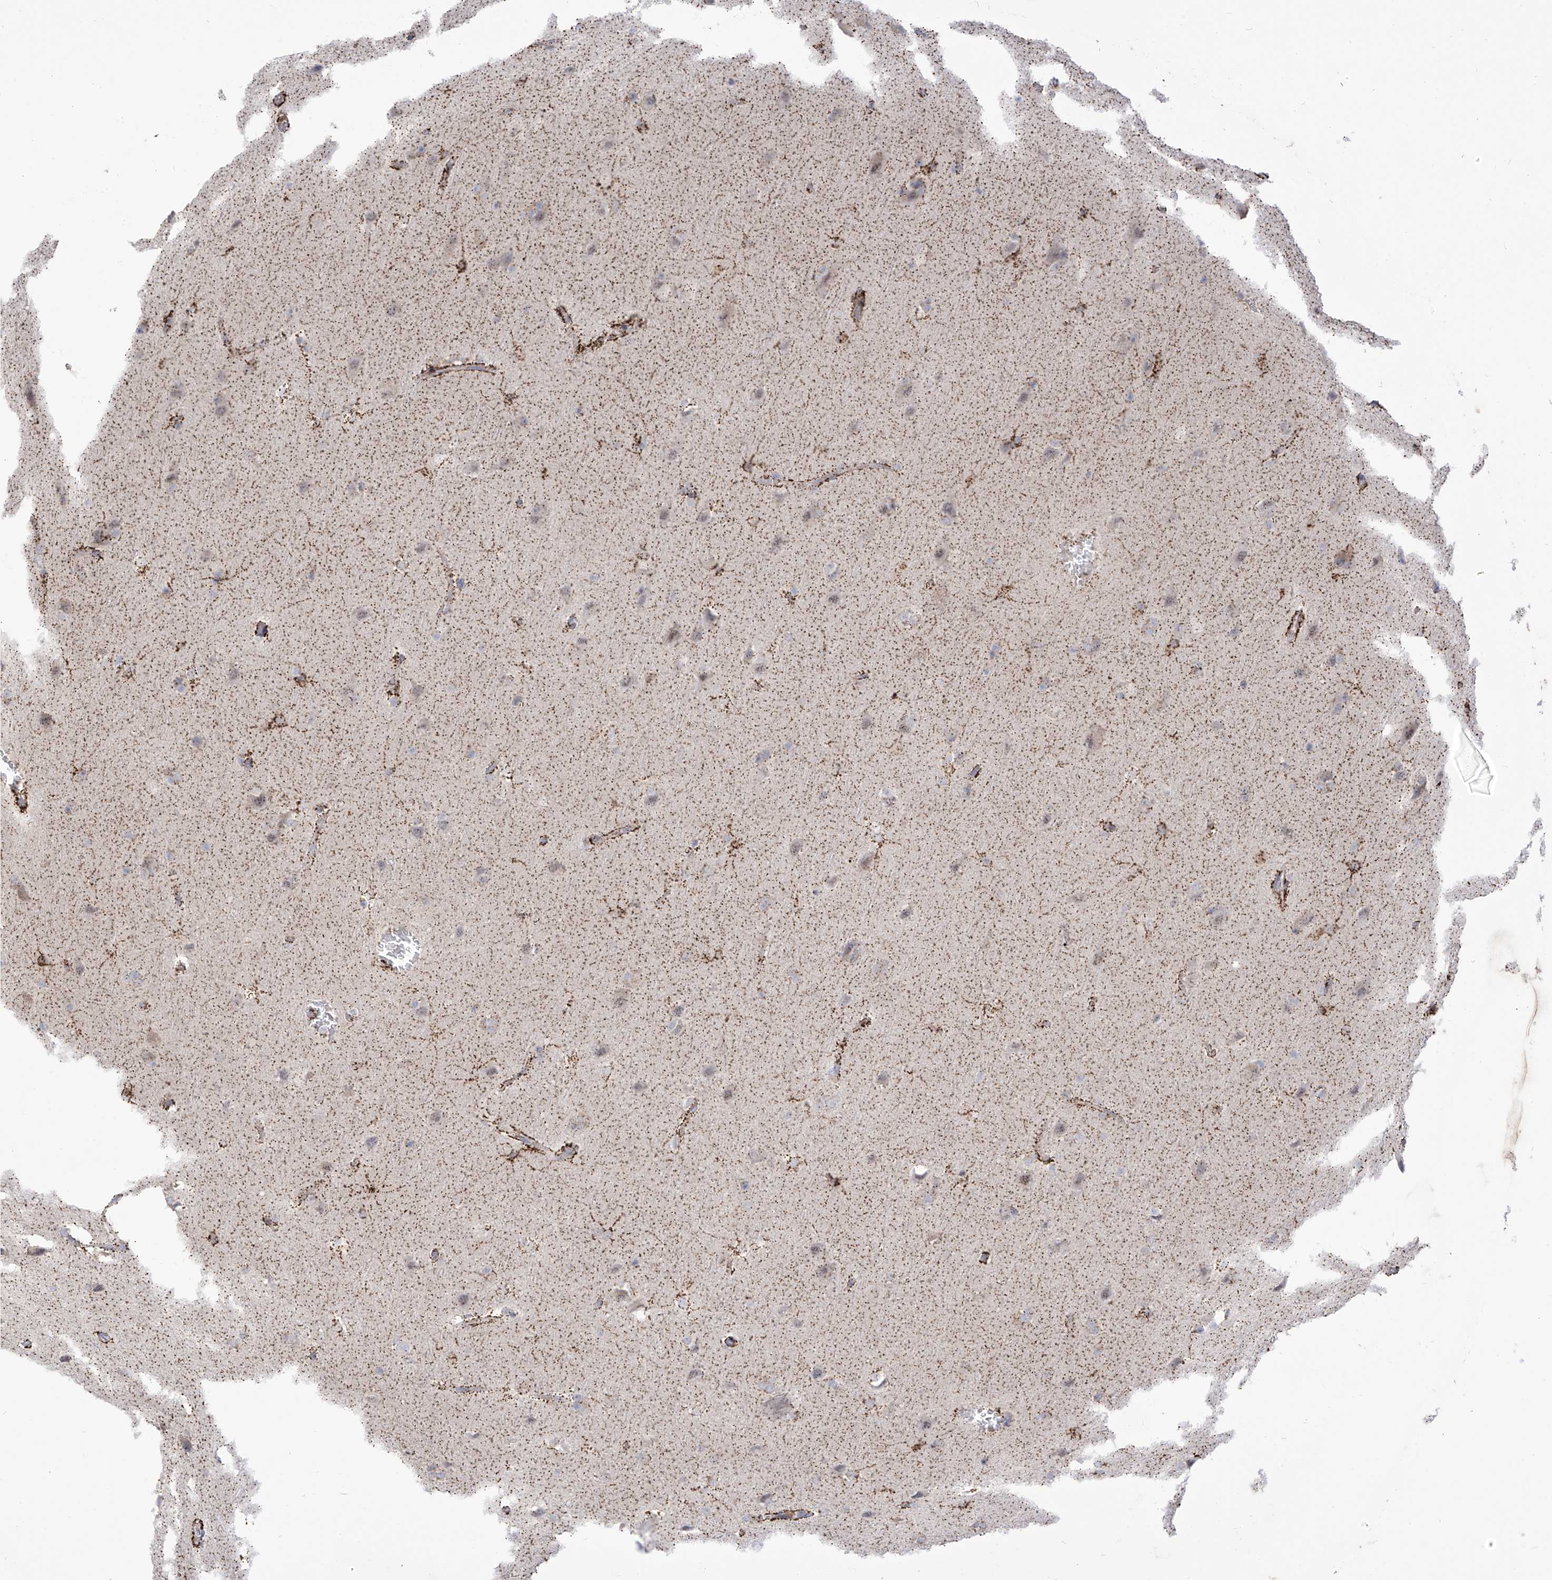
{"staining": {"intensity": "negative", "quantity": "none", "location": "none"}, "tissue": "glioma", "cell_type": "Tumor cells", "image_type": "cancer", "snomed": [{"axis": "morphology", "description": "Glioma, malignant, Low grade"}, {"axis": "topography", "description": "Brain"}], "caption": "This is an immunohistochemistry (IHC) image of human malignant glioma (low-grade). There is no staining in tumor cells.", "gene": "ARHGEF40", "patient": {"sex": "female", "age": 37}}